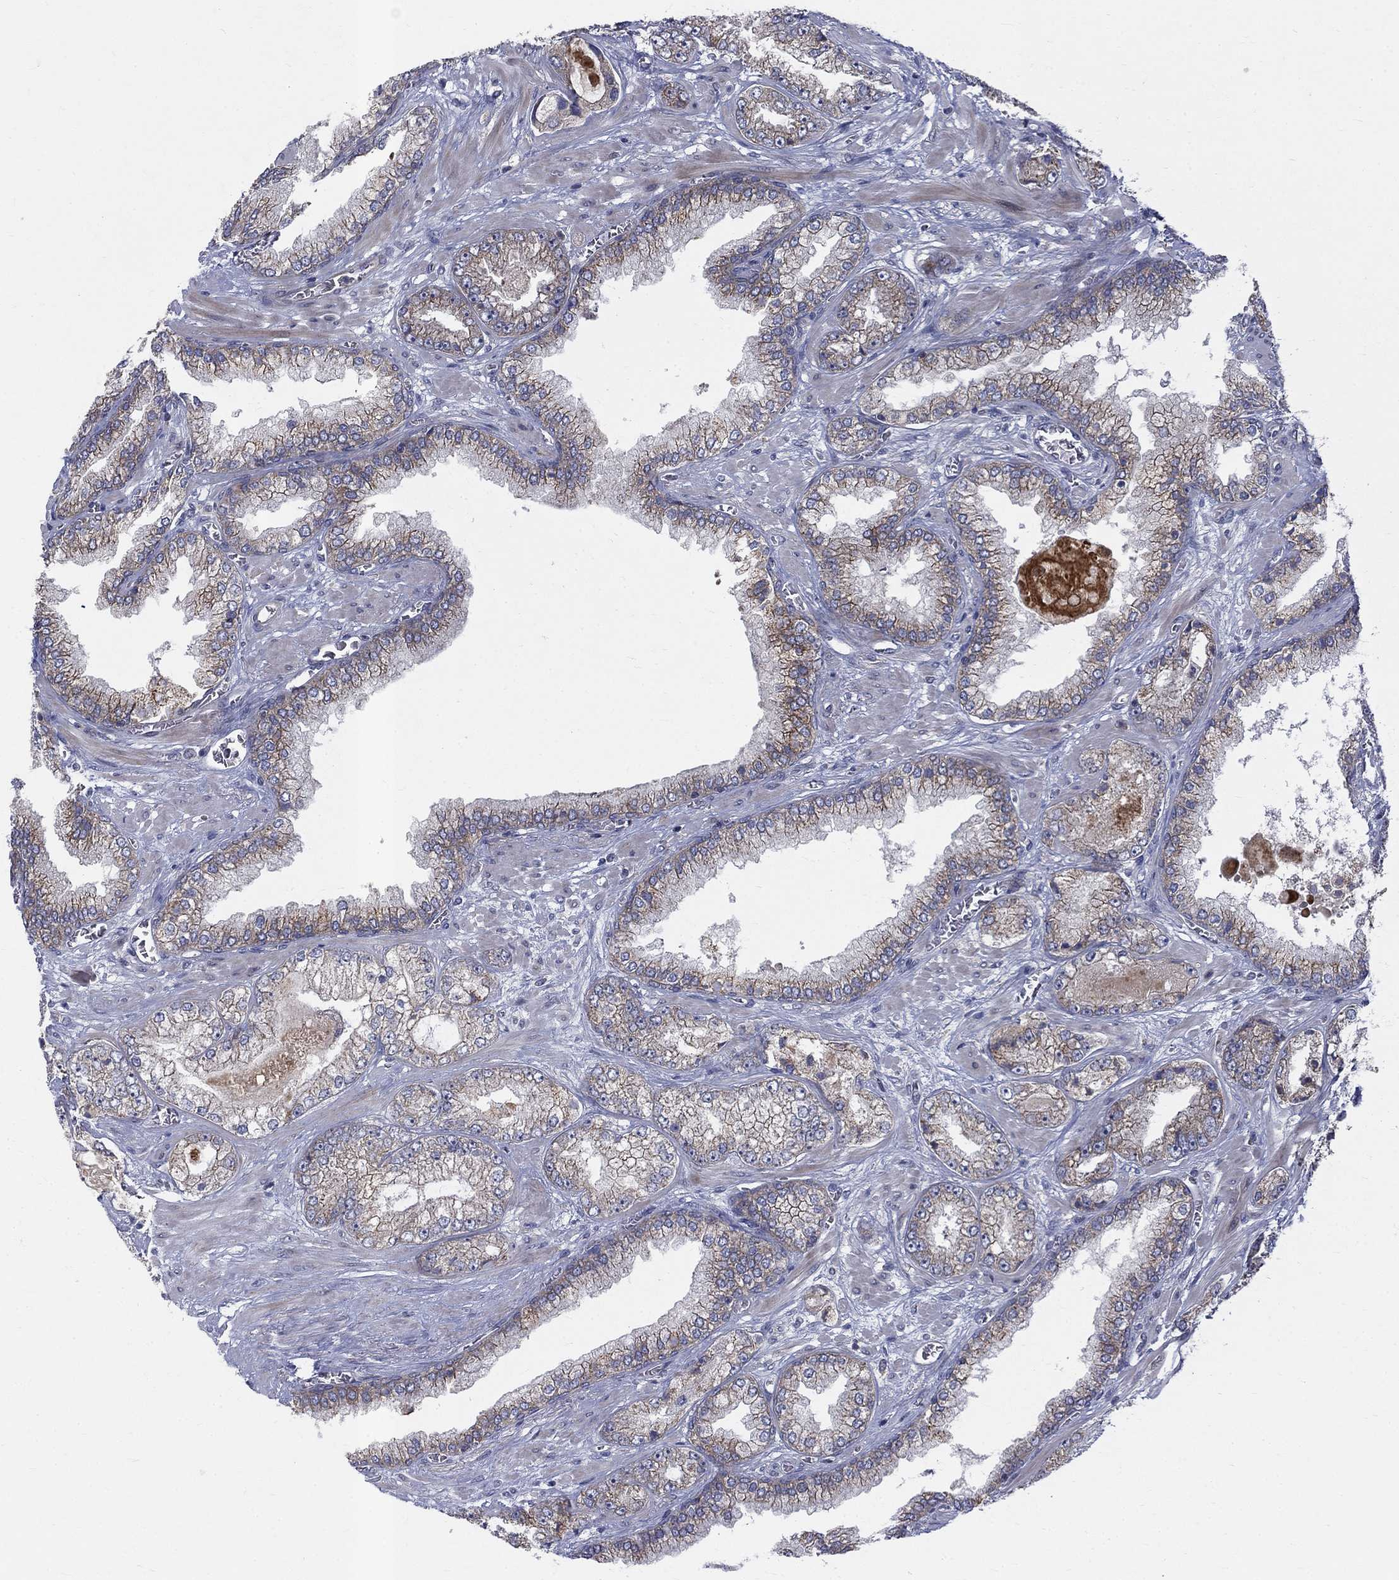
{"staining": {"intensity": "moderate", "quantity": "<25%", "location": "cytoplasmic/membranous"}, "tissue": "prostate cancer", "cell_type": "Tumor cells", "image_type": "cancer", "snomed": [{"axis": "morphology", "description": "Adenocarcinoma, Low grade"}, {"axis": "topography", "description": "Prostate"}], "caption": "Immunohistochemistry of prostate adenocarcinoma (low-grade) reveals low levels of moderate cytoplasmic/membranous positivity in about <25% of tumor cells. (Stains: DAB (3,3'-diaminobenzidine) in brown, nuclei in blue, Microscopy: brightfield microscopy at high magnification).", "gene": "WDR19", "patient": {"sex": "male", "age": 57}}